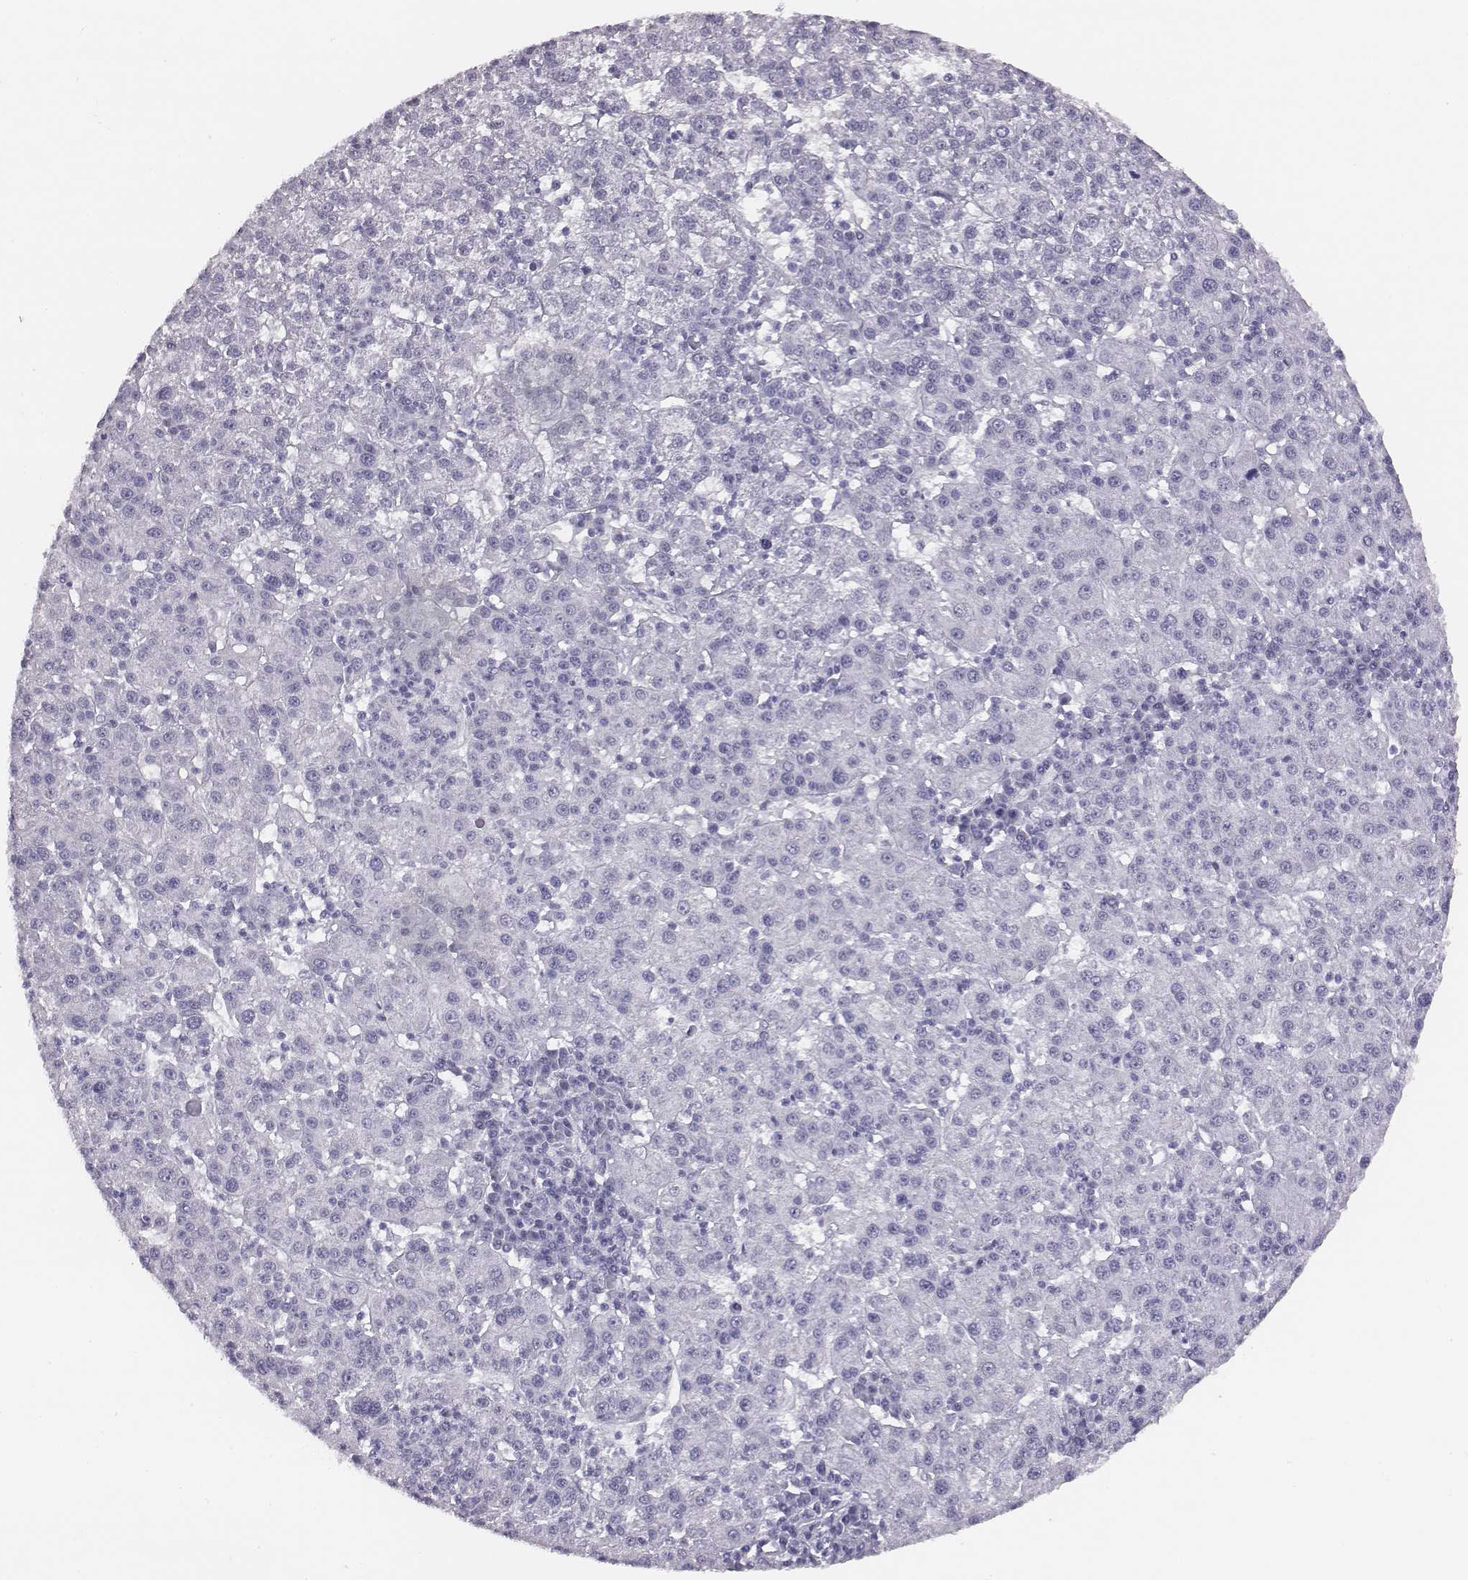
{"staining": {"intensity": "negative", "quantity": "none", "location": "none"}, "tissue": "liver cancer", "cell_type": "Tumor cells", "image_type": "cancer", "snomed": [{"axis": "morphology", "description": "Carcinoma, Hepatocellular, NOS"}, {"axis": "topography", "description": "Liver"}], "caption": "IHC of liver hepatocellular carcinoma reveals no staining in tumor cells. (DAB (3,3'-diaminobenzidine) IHC, high magnification).", "gene": "ACOD1", "patient": {"sex": "female", "age": 60}}